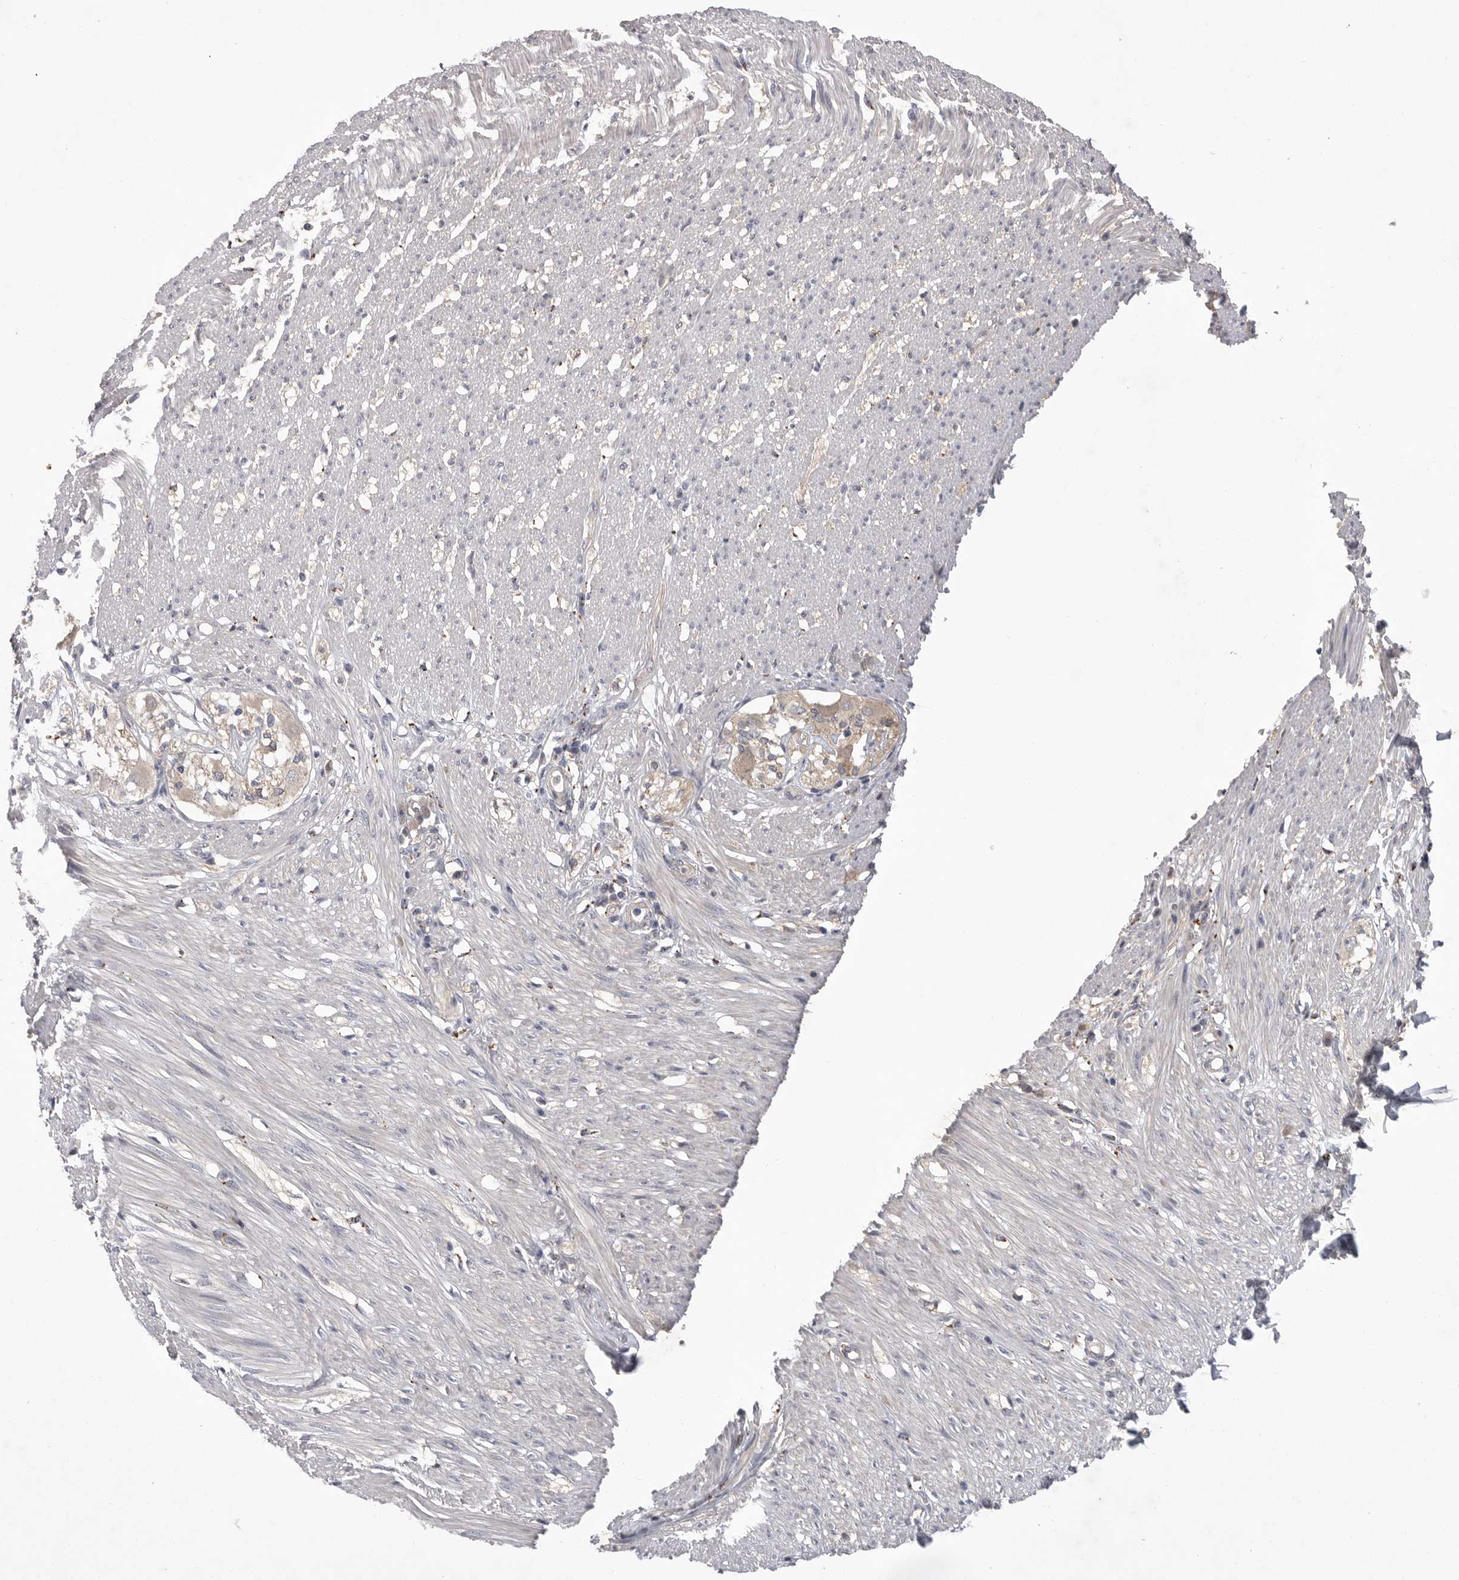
{"staining": {"intensity": "weak", "quantity": "25%-75%", "location": "cytoplasmic/membranous"}, "tissue": "smooth muscle", "cell_type": "Smooth muscle cells", "image_type": "normal", "snomed": [{"axis": "morphology", "description": "Normal tissue, NOS"}, {"axis": "morphology", "description": "Adenocarcinoma, NOS"}, {"axis": "topography", "description": "Colon"}, {"axis": "topography", "description": "Peripheral nerve tissue"}], "caption": "DAB immunohistochemical staining of normal smooth muscle reveals weak cytoplasmic/membranous protein staining in about 25%-75% of smooth muscle cells.", "gene": "DHDDS", "patient": {"sex": "male", "age": 14}}